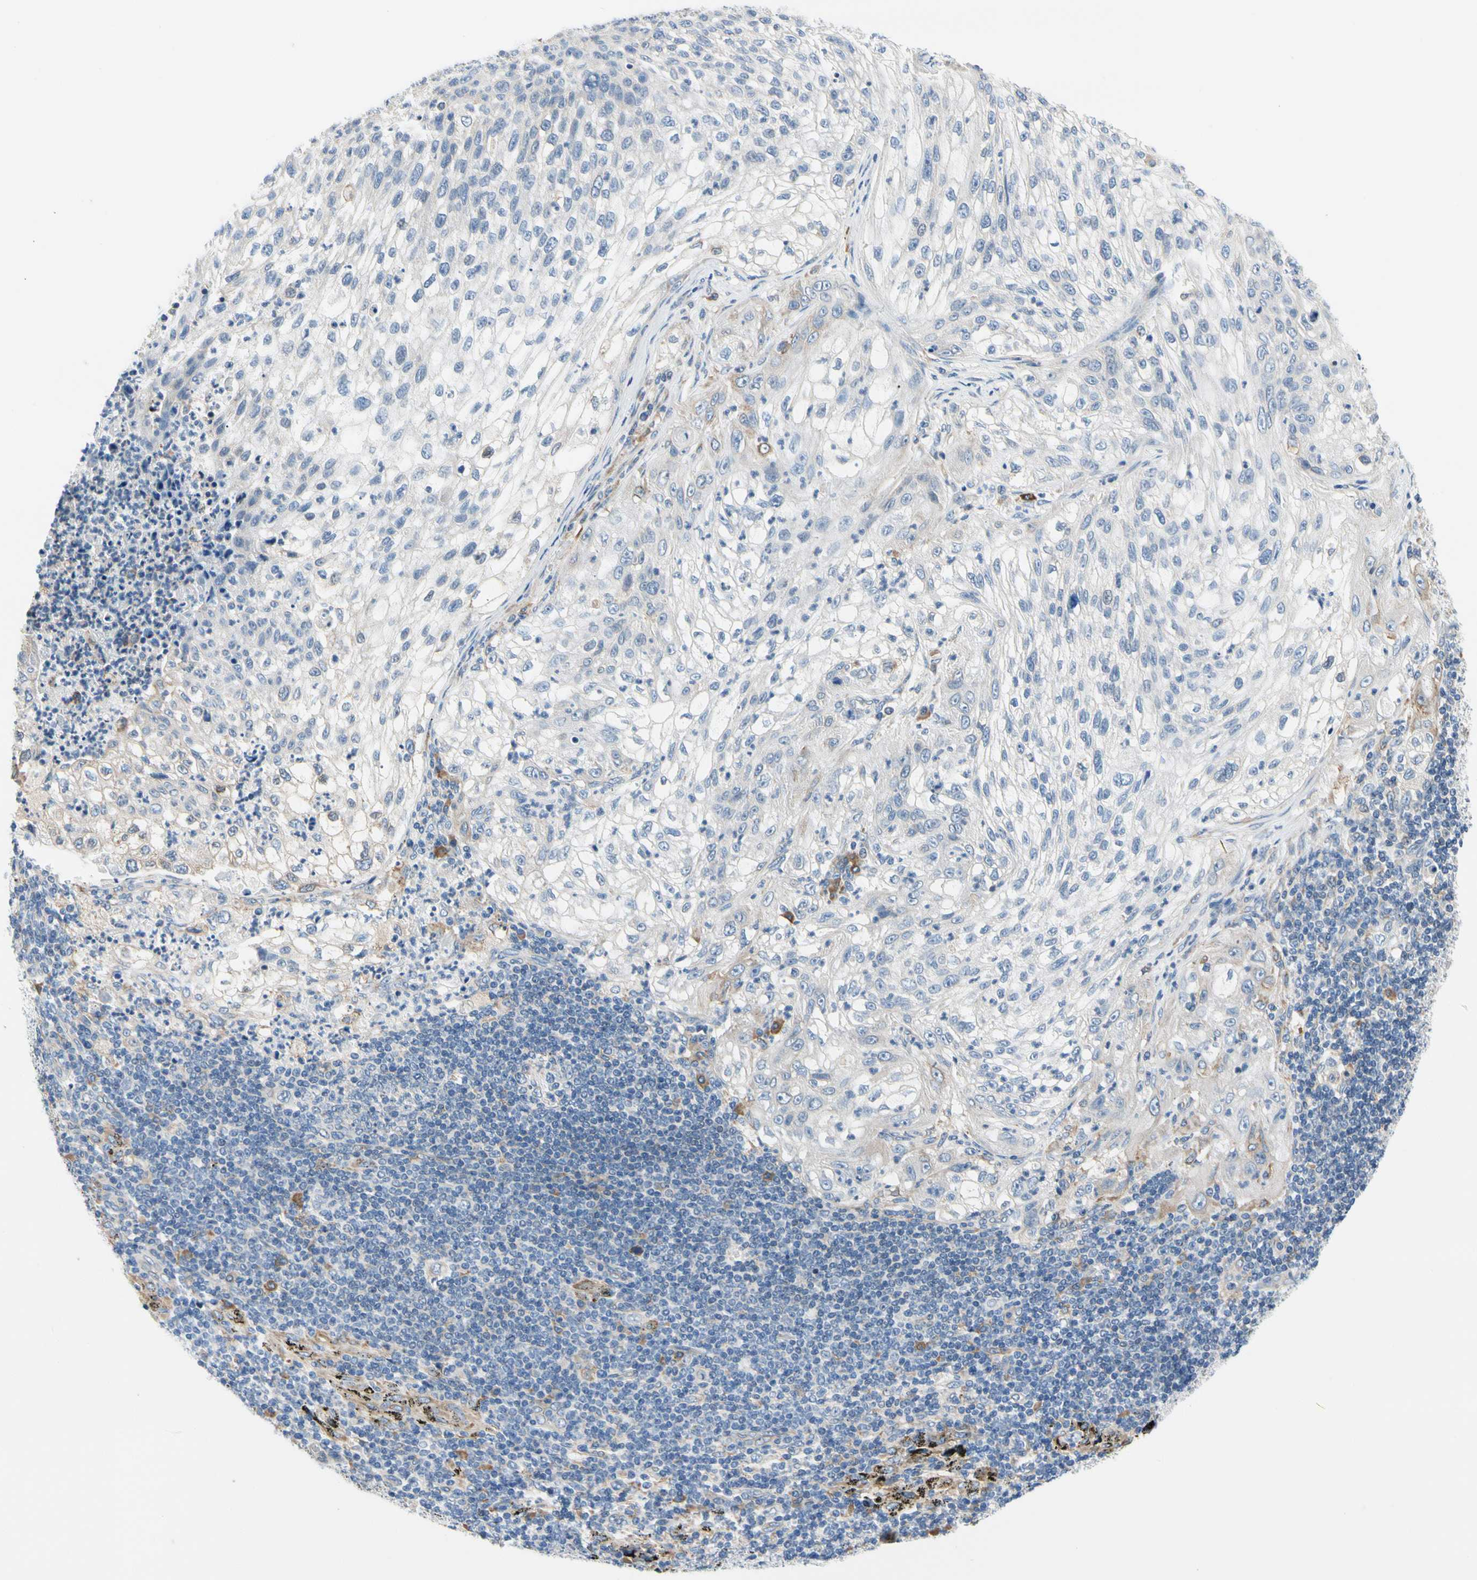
{"staining": {"intensity": "negative", "quantity": "none", "location": "none"}, "tissue": "lung cancer", "cell_type": "Tumor cells", "image_type": "cancer", "snomed": [{"axis": "morphology", "description": "Inflammation, NOS"}, {"axis": "morphology", "description": "Squamous cell carcinoma, NOS"}, {"axis": "topography", "description": "Lymph node"}, {"axis": "topography", "description": "Soft tissue"}, {"axis": "topography", "description": "Lung"}], "caption": "Squamous cell carcinoma (lung) was stained to show a protein in brown. There is no significant expression in tumor cells.", "gene": "STXBP1", "patient": {"sex": "male", "age": 66}}